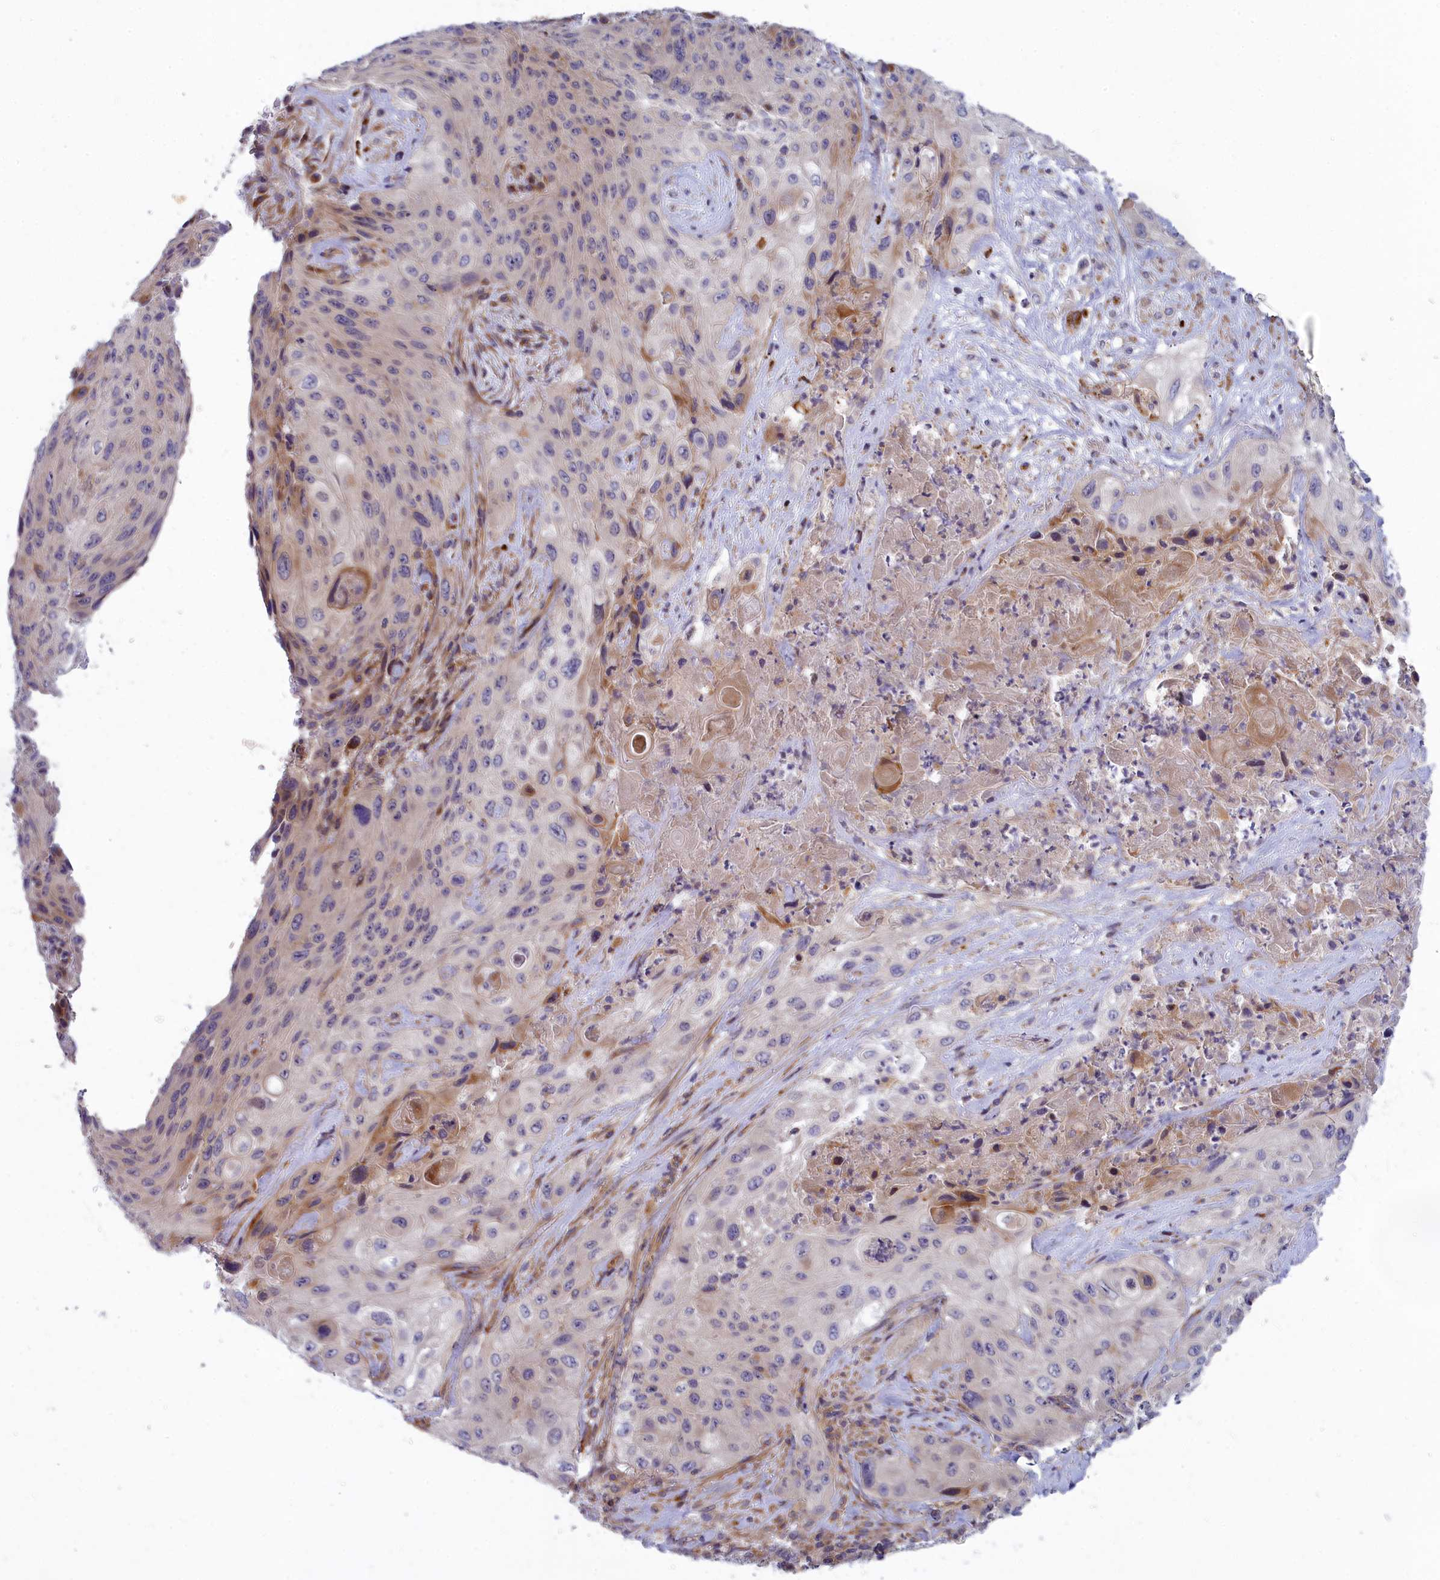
{"staining": {"intensity": "negative", "quantity": "none", "location": "none"}, "tissue": "cervical cancer", "cell_type": "Tumor cells", "image_type": "cancer", "snomed": [{"axis": "morphology", "description": "Squamous cell carcinoma, NOS"}, {"axis": "topography", "description": "Cervix"}], "caption": "High power microscopy photomicrograph of an immunohistochemistry (IHC) image of cervical squamous cell carcinoma, revealing no significant expression in tumor cells.", "gene": "BLTP2", "patient": {"sex": "female", "age": 42}}